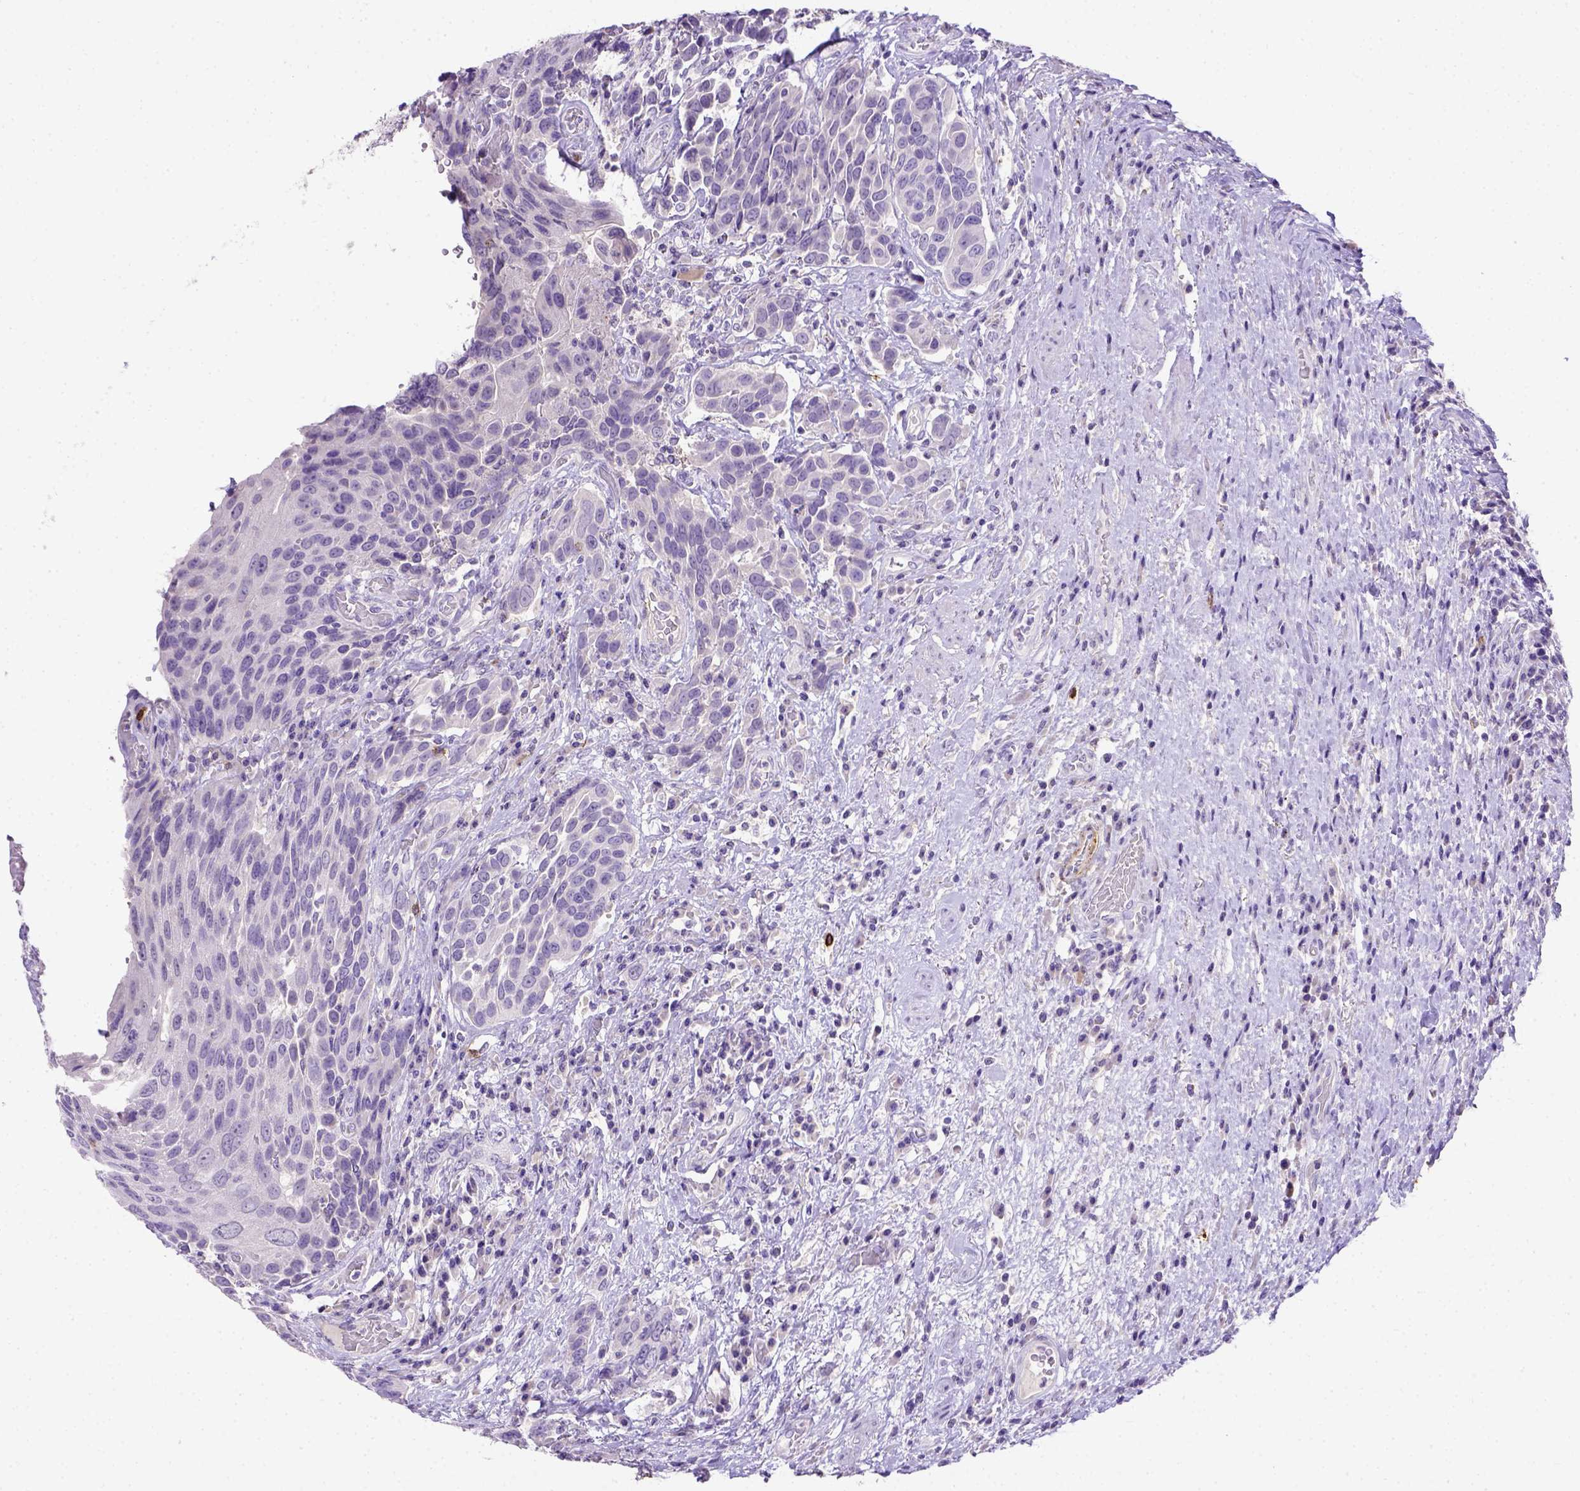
{"staining": {"intensity": "negative", "quantity": "none", "location": "none"}, "tissue": "urothelial cancer", "cell_type": "Tumor cells", "image_type": "cancer", "snomed": [{"axis": "morphology", "description": "Urothelial carcinoma, High grade"}, {"axis": "topography", "description": "Urinary bladder"}], "caption": "High power microscopy photomicrograph of an IHC image of urothelial cancer, revealing no significant expression in tumor cells.", "gene": "B3GAT1", "patient": {"sex": "female", "age": 70}}